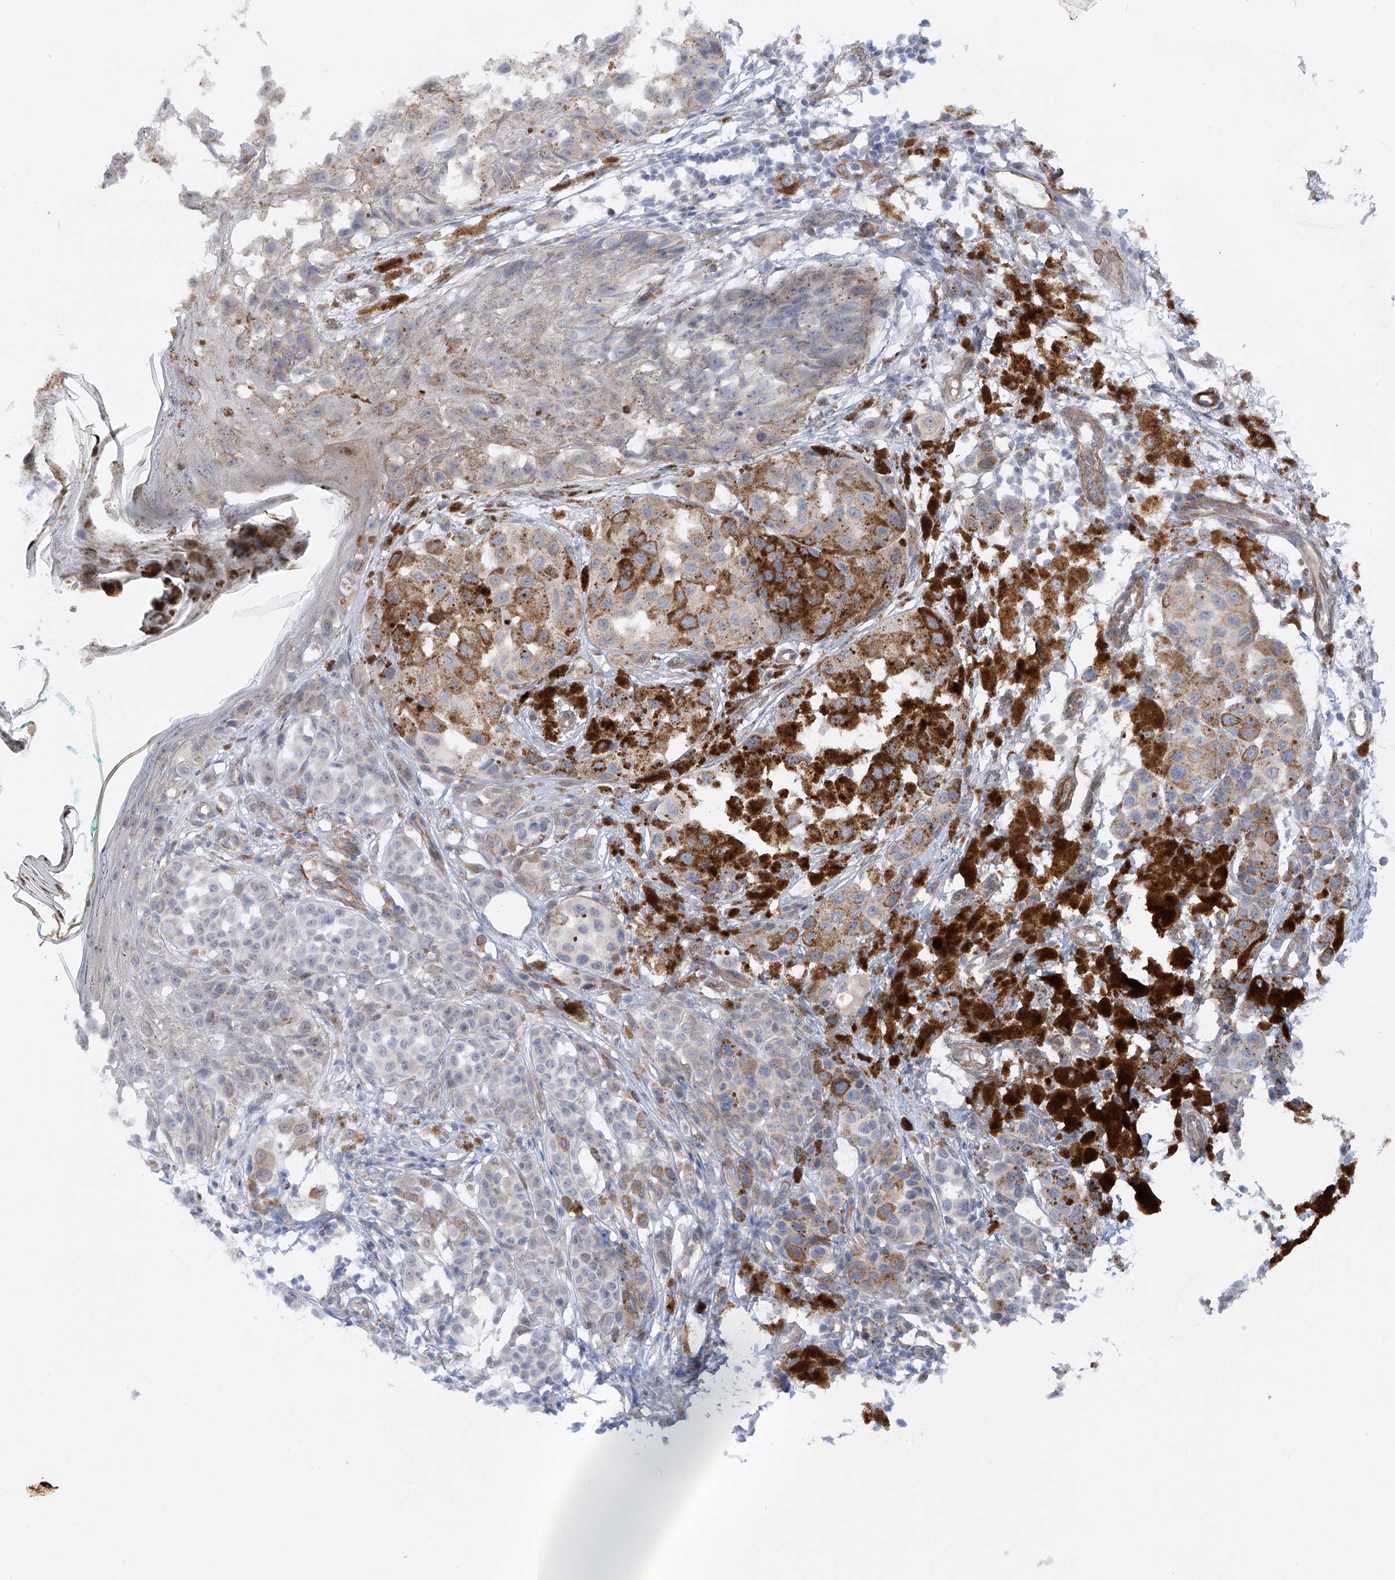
{"staining": {"intensity": "moderate", "quantity": "25%-75%", "location": "cytoplasmic/membranous"}, "tissue": "melanoma", "cell_type": "Tumor cells", "image_type": "cancer", "snomed": [{"axis": "morphology", "description": "Malignant melanoma, NOS"}, {"axis": "topography", "description": "Skin of leg"}], "caption": "This is a histology image of IHC staining of melanoma, which shows moderate staining in the cytoplasmic/membranous of tumor cells.", "gene": "ZNF490", "patient": {"sex": "female", "age": 72}}